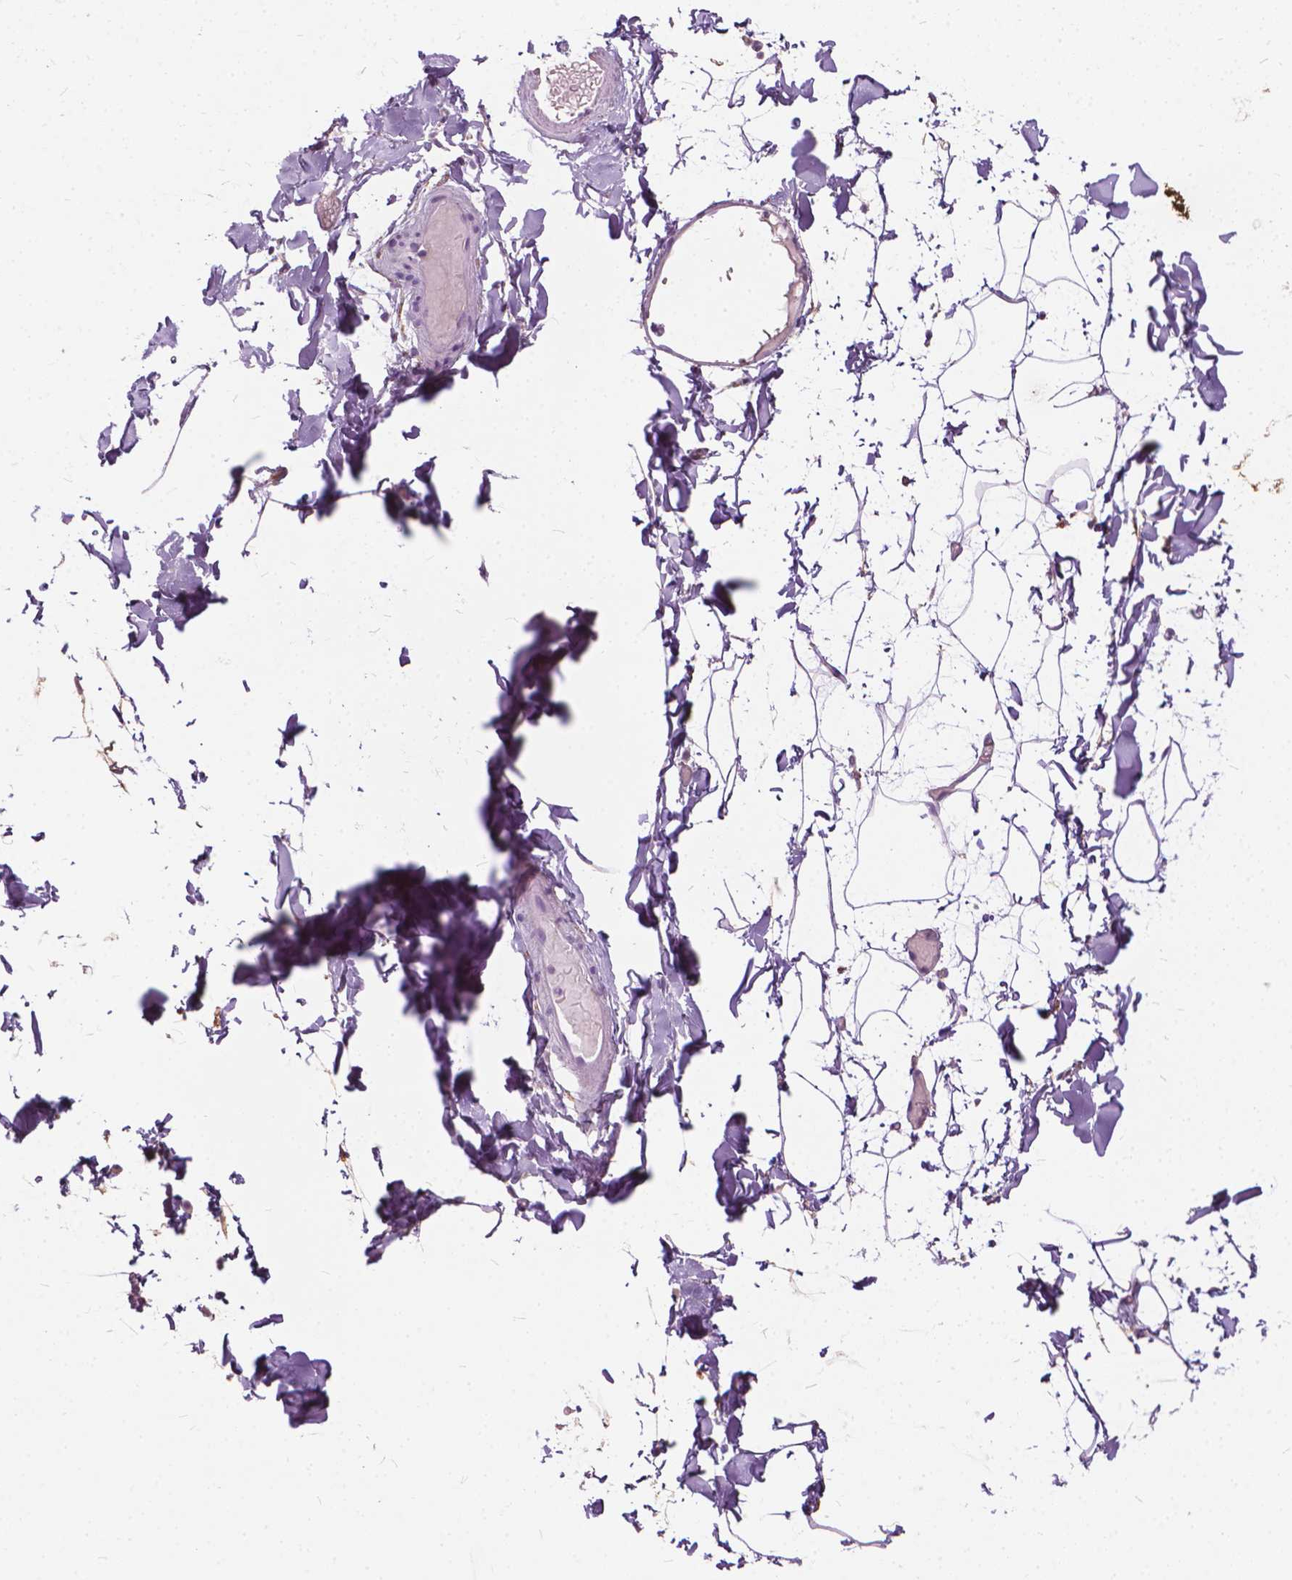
{"staining": {"intensity": "negative", "quantity": "none", "location": "none"}, "tissue": "adipose tissue", "cell_type": "Adipocytes", "image_type": "normal", "snomed": [{"axis": "morphology", "description": "Normal tissue, NOS"}, {"axis": "topography", "description": "Gallbladder"}, {"axis": "topography", "description": "Peripheral nerve tissue"}], "caption": "A photomicrograph of adipose tissue stained for a protein exhibits no brown staining in adipocytes. The staining was performed using DAB to visualize the protein expression in brown, while the nuclei were stained in blue with hematoxylin (Magnification: 20x).", "gene": "DNM1", "patient": {"sex": "female", "age": 45}}